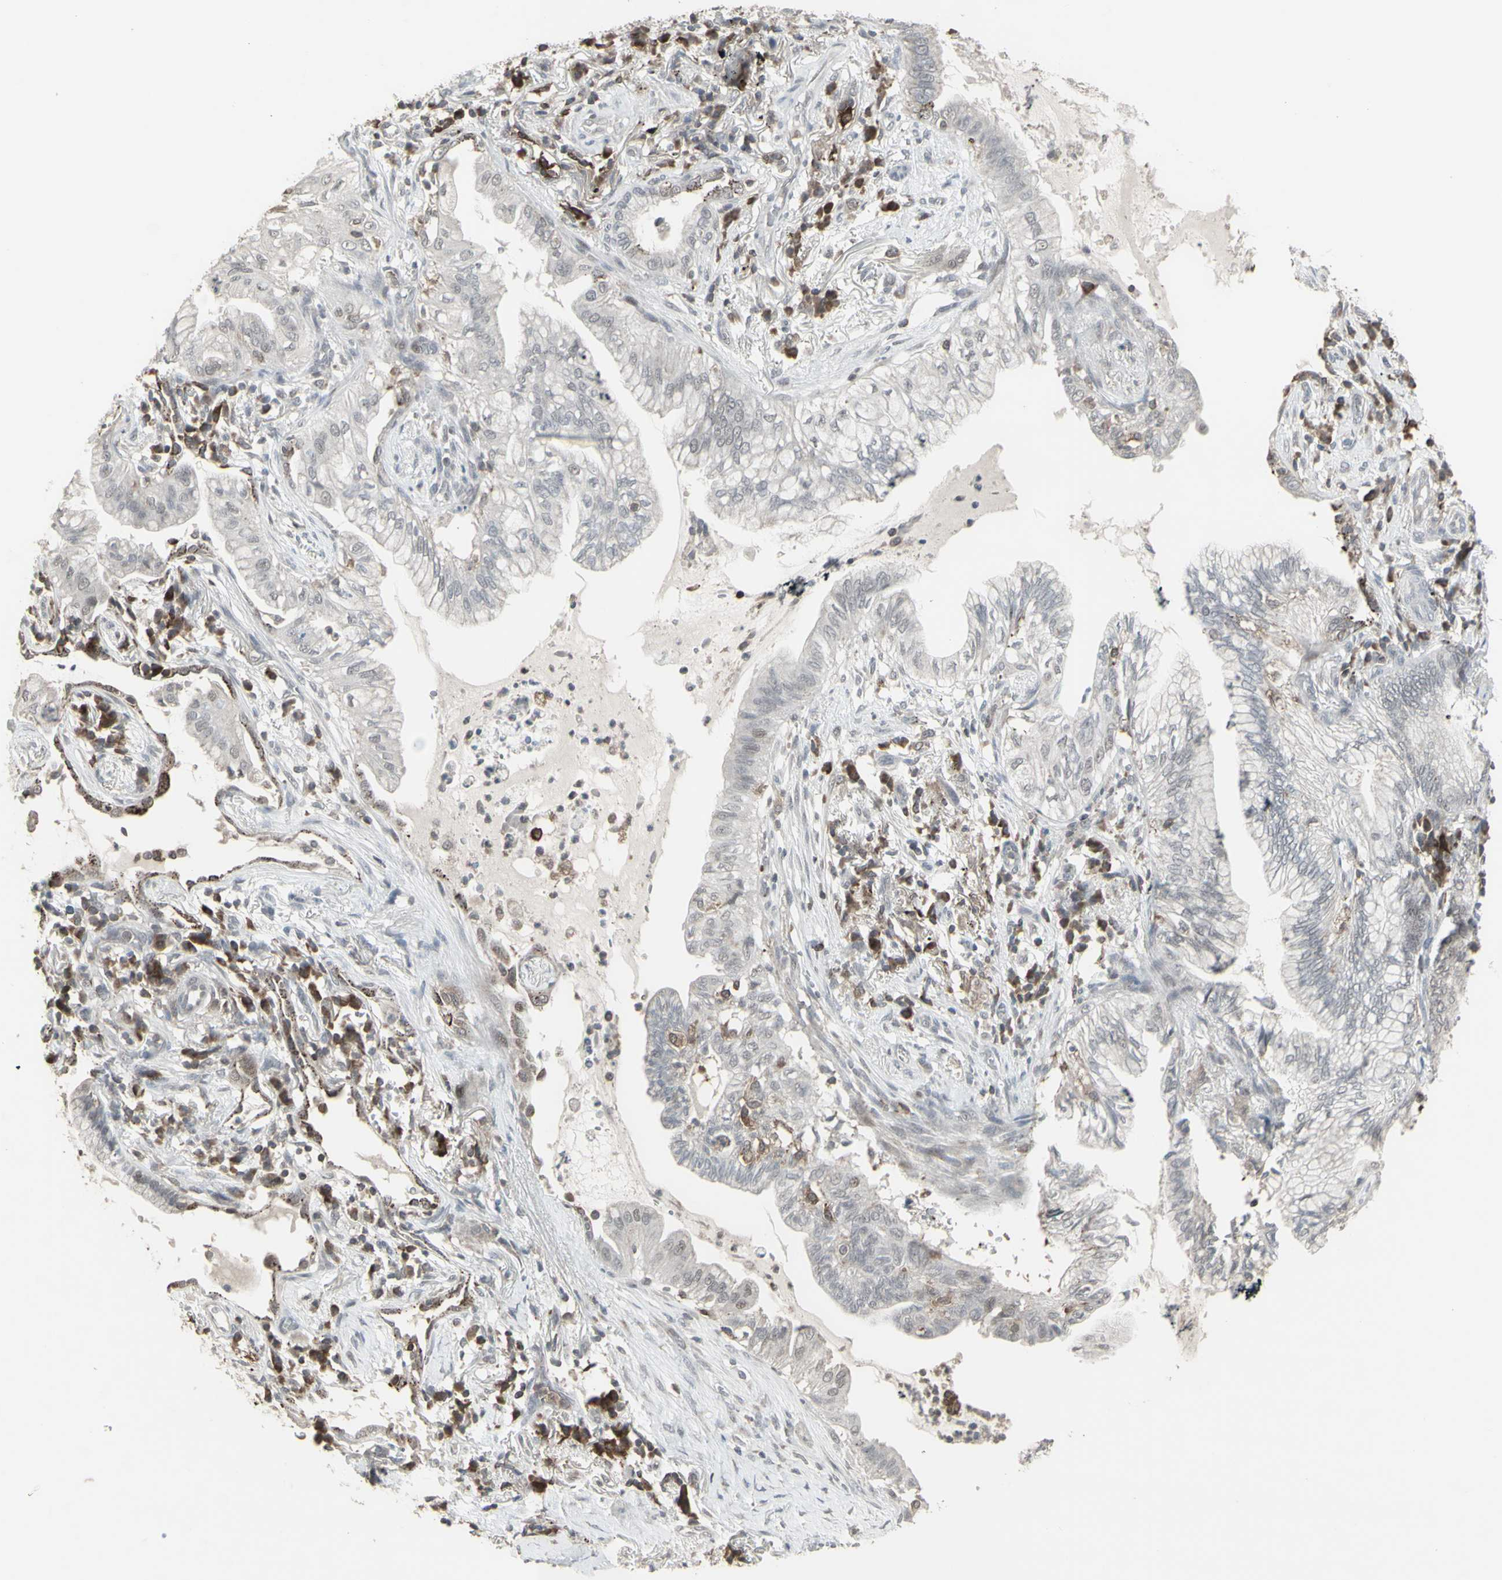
{"staining": {"intensity": "negative", "quantity": "none", "location": "none"}, "tissue": "lung cancer", "cell_type": "Tumor cells", "image_type": "cancer", "snomed": [{"axis": "morphology", "description": "Adenocarcinoma, NOS"}, {"axis": "topography", "description": "Lung"}], "caption": "Immunohistochemistry photomicrograph of lung adenocarcinoma stained for a protein (brown), which reveals no positivity in tumor cells.", "gene": "SAMSN1", "patient": {"sex": "female", "age": 70}}